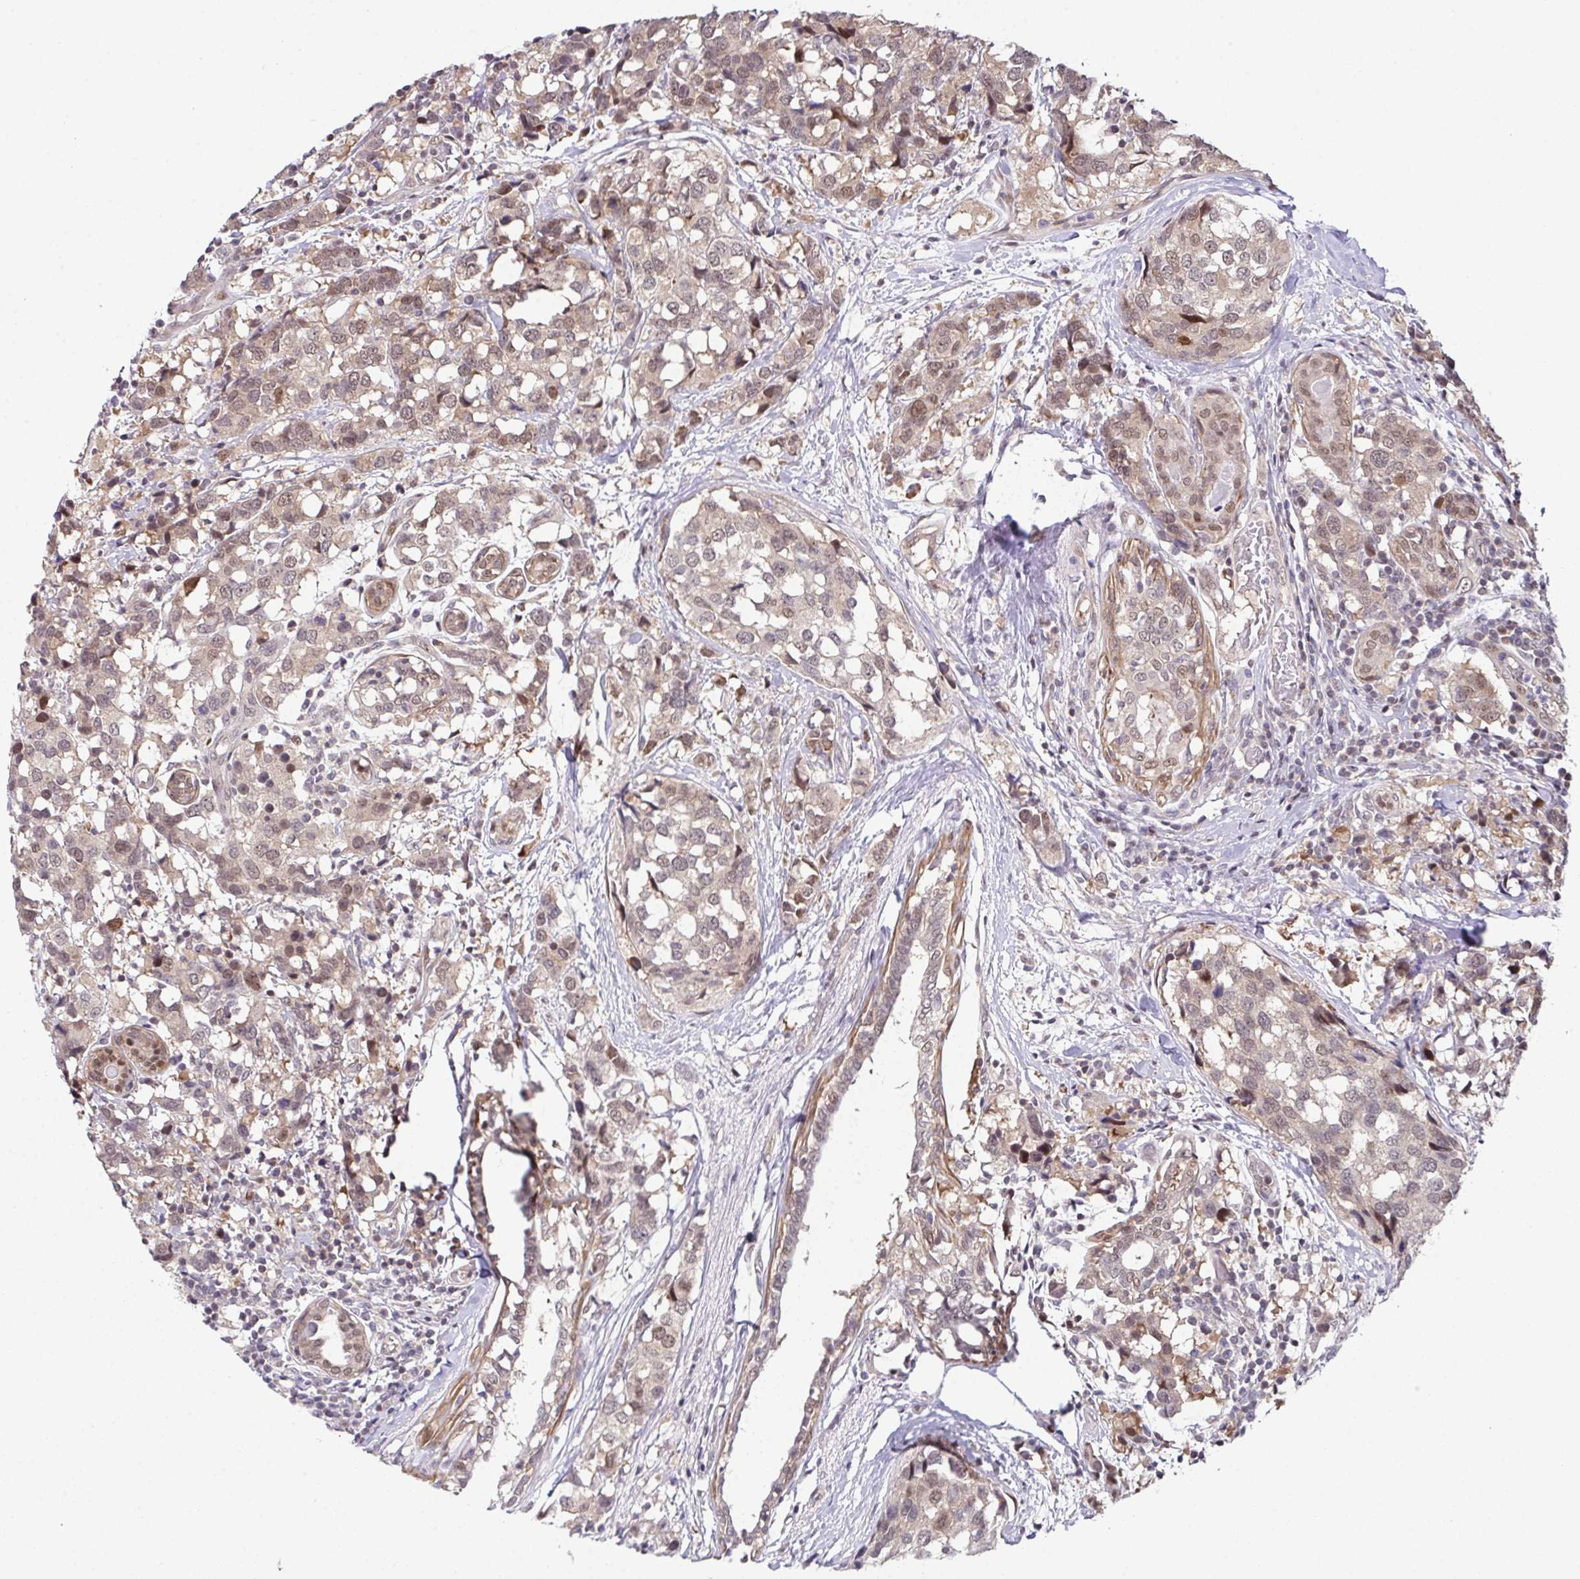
{"staining": {"intensity": "weak", "quantity": ">75%", "location": "cytoplasmic/membranous,nuclear"}, "tissue": "breast cancer", "cell_type": "Tumor cells", "image_type": "cancer", "snomed": [{"axis": "morphology", "description": "Lobular carcinoma"}, {"axis": "topography", "description": "Breast"}], "caption": "A high-resolution photomicrograph shows immunohistochemistry (IHC) staining of breast cancer (lobular carcinoma), which displays weak cytoplasmic/membranous and nuclear expression in about >75% of tumor cells.", "gene": "DNAJB1", "patient": {"sex": "female", "age": 59}}